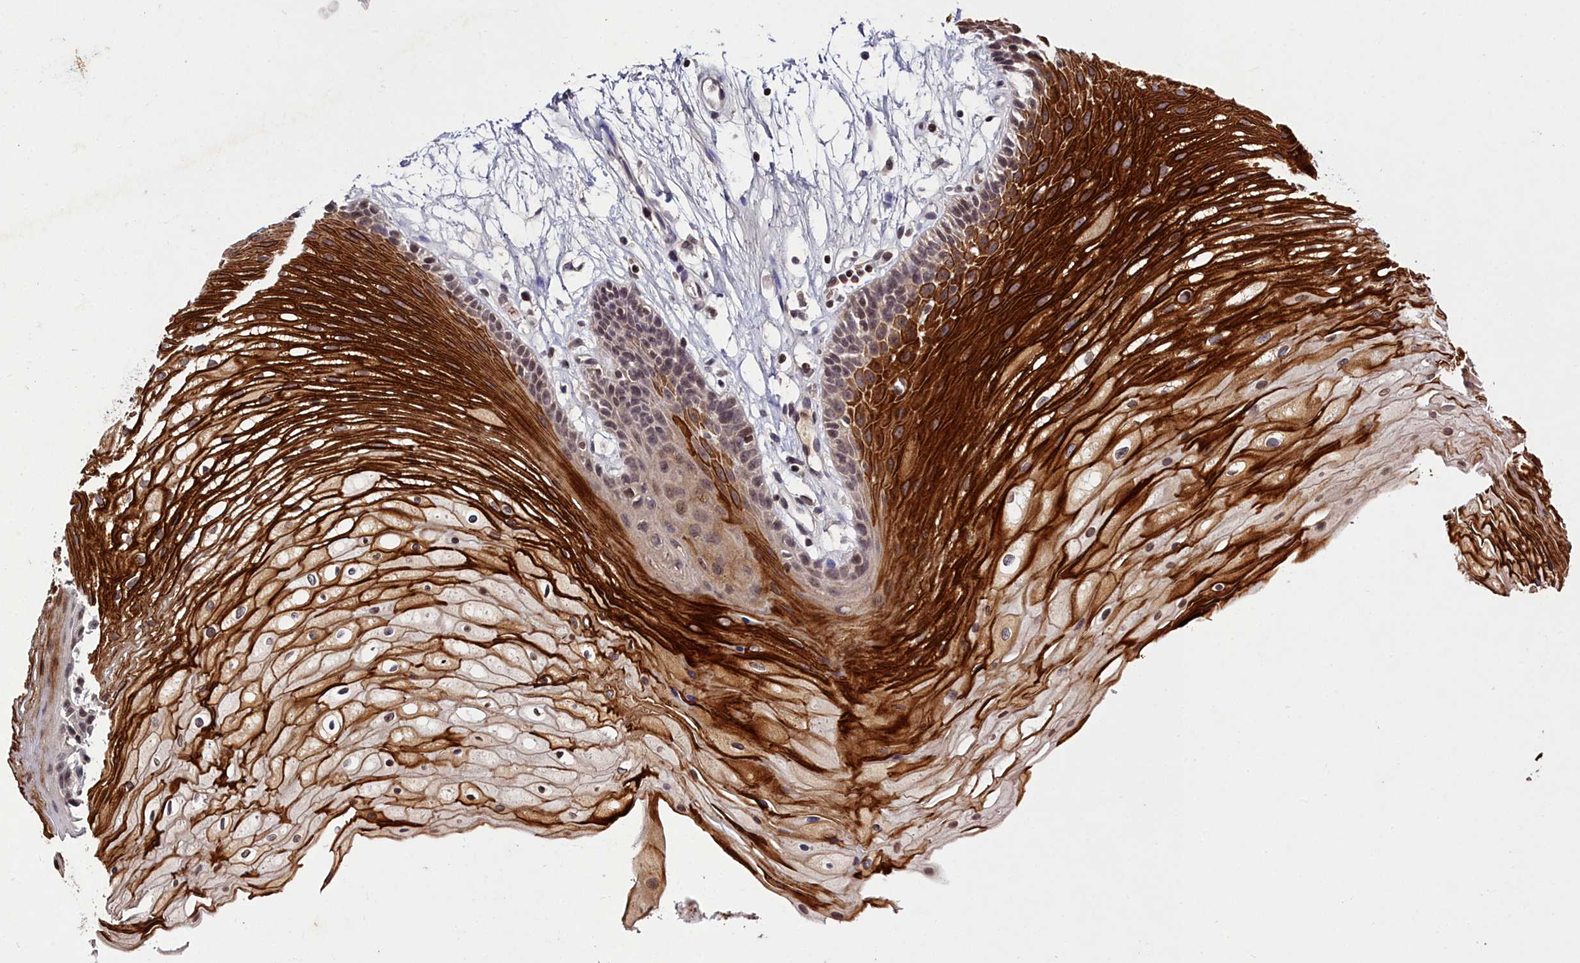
{"staining": {"intensity": "strong", "quantity": "25%-75%", "location": "cytoplasmic/membranous"}, "tissue": "oral mucosa", "cell_type": "Squamous epithelial cells", "image_type": "normal", "snomed": [{"axis": "morphology", "description": "Normal tissue, NOS"}, {"axis": "topography", "description": "Oral tissue"}], "caption": "Approximately 25%-75% of squamous epithelial cells in benign oral mucosa reveal strong cytoplasmic/membranous protein expression as visualized by brown immunohistochemical staining.", "gene": "FZD4", "patient": {"sex": "female", "age": 80}}